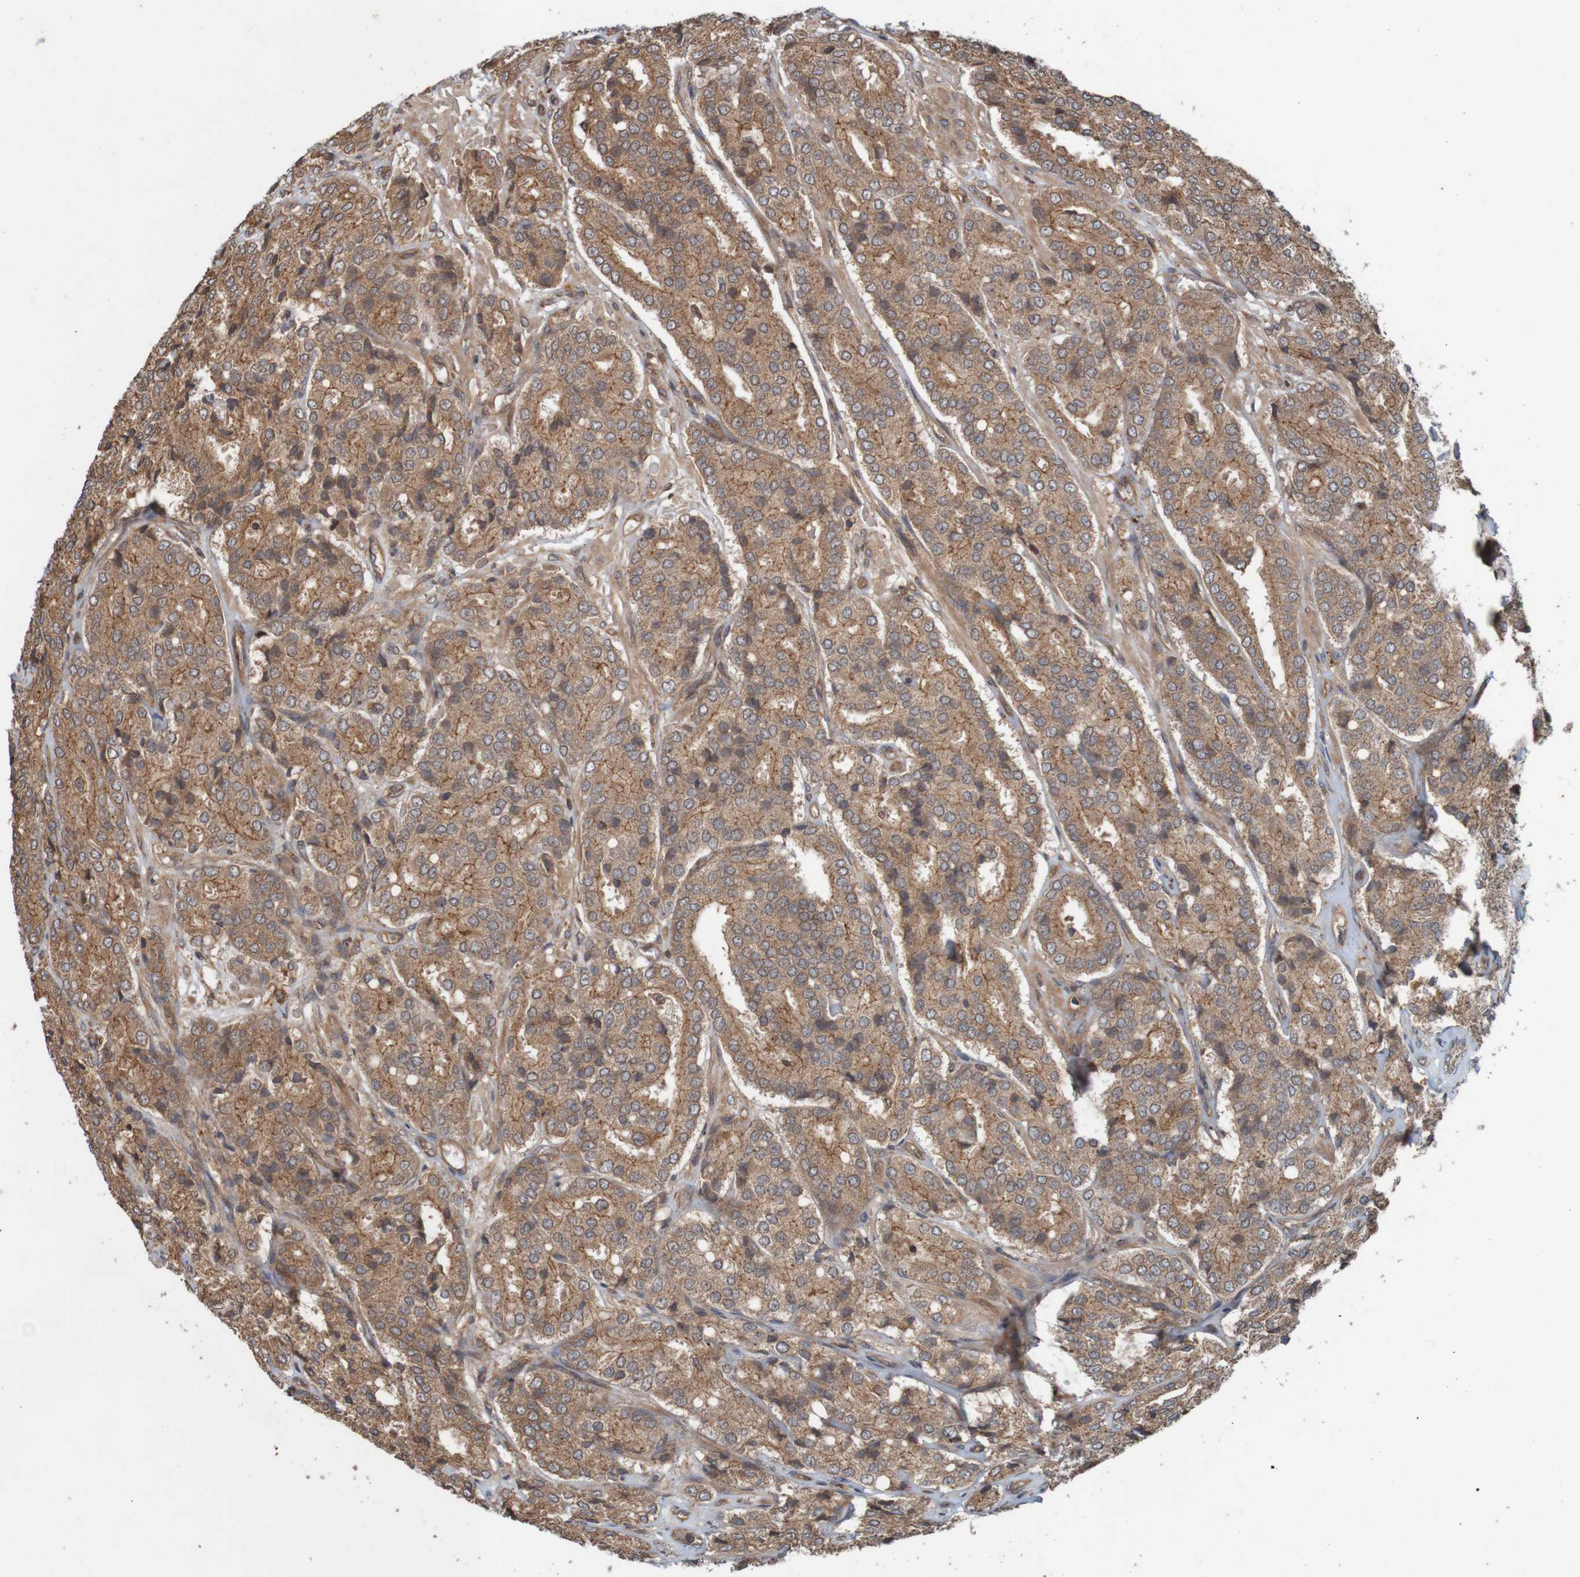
{"staining": {"intensity": "moderate", "quantity": ">75%", "location": "cytoplasmic/membranous"}, "tissue": "prostate cancer", "cell_type": "Tumor cells", "image_type": "cancer", "snomed": [{"axis": "morphology", "description": "Adenocarcinoma, High grade"}, {"axis": "topography", "description": "Prostate"}], "caption": "Immunohistochemical staining of prostate adenocarcinoma (high-grade) shows medium levels of moderate cytoplasmic/membranous expression in approximately >75% of tumor cells.", "gene": "ARHGEF11", "patient": {"sex": "male", "age": 65}}